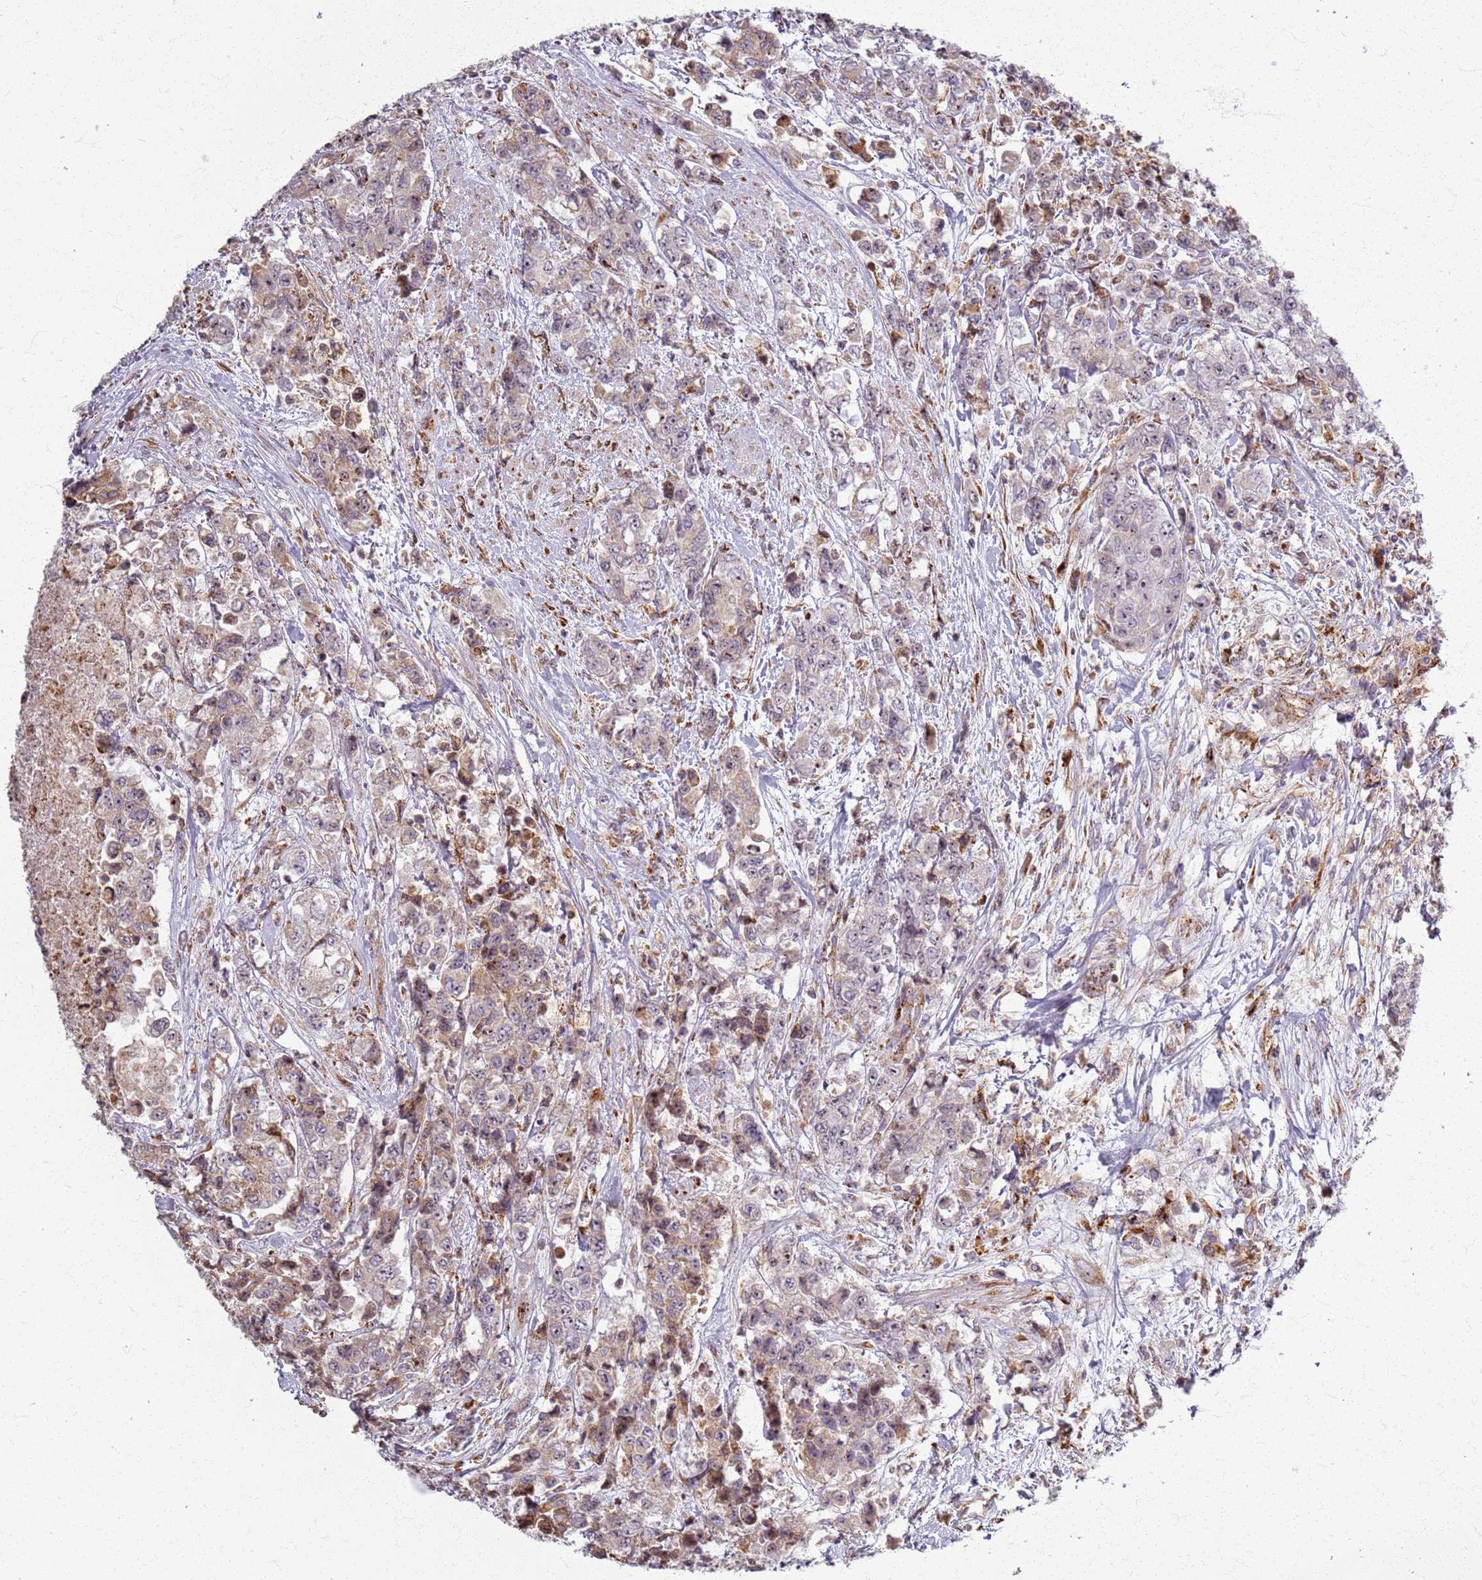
{"staining": {"intensity": "moderate", "quantity": "<25%", "location": "cytoplasmic/membranous,nuclear"}, "tissue": "urothelial cancer", "cell_type": "Tumor cells", "image_type": "cancer", "snomed": [{"axis": "morphology", "description": "Urothelial carcinoma, High grade"}, {"axis": "topography", "description": "Urinary bladder"}], "caption": "Urothelial carcinoma (high-grade) stained with immunohistochemistry (IHC) displays moderate cytoplasmic/membranous and nuclear staining in about <25% of tumor cells.", "gene": "KRI1", "patient": {"sex": "female", "age": 78}}